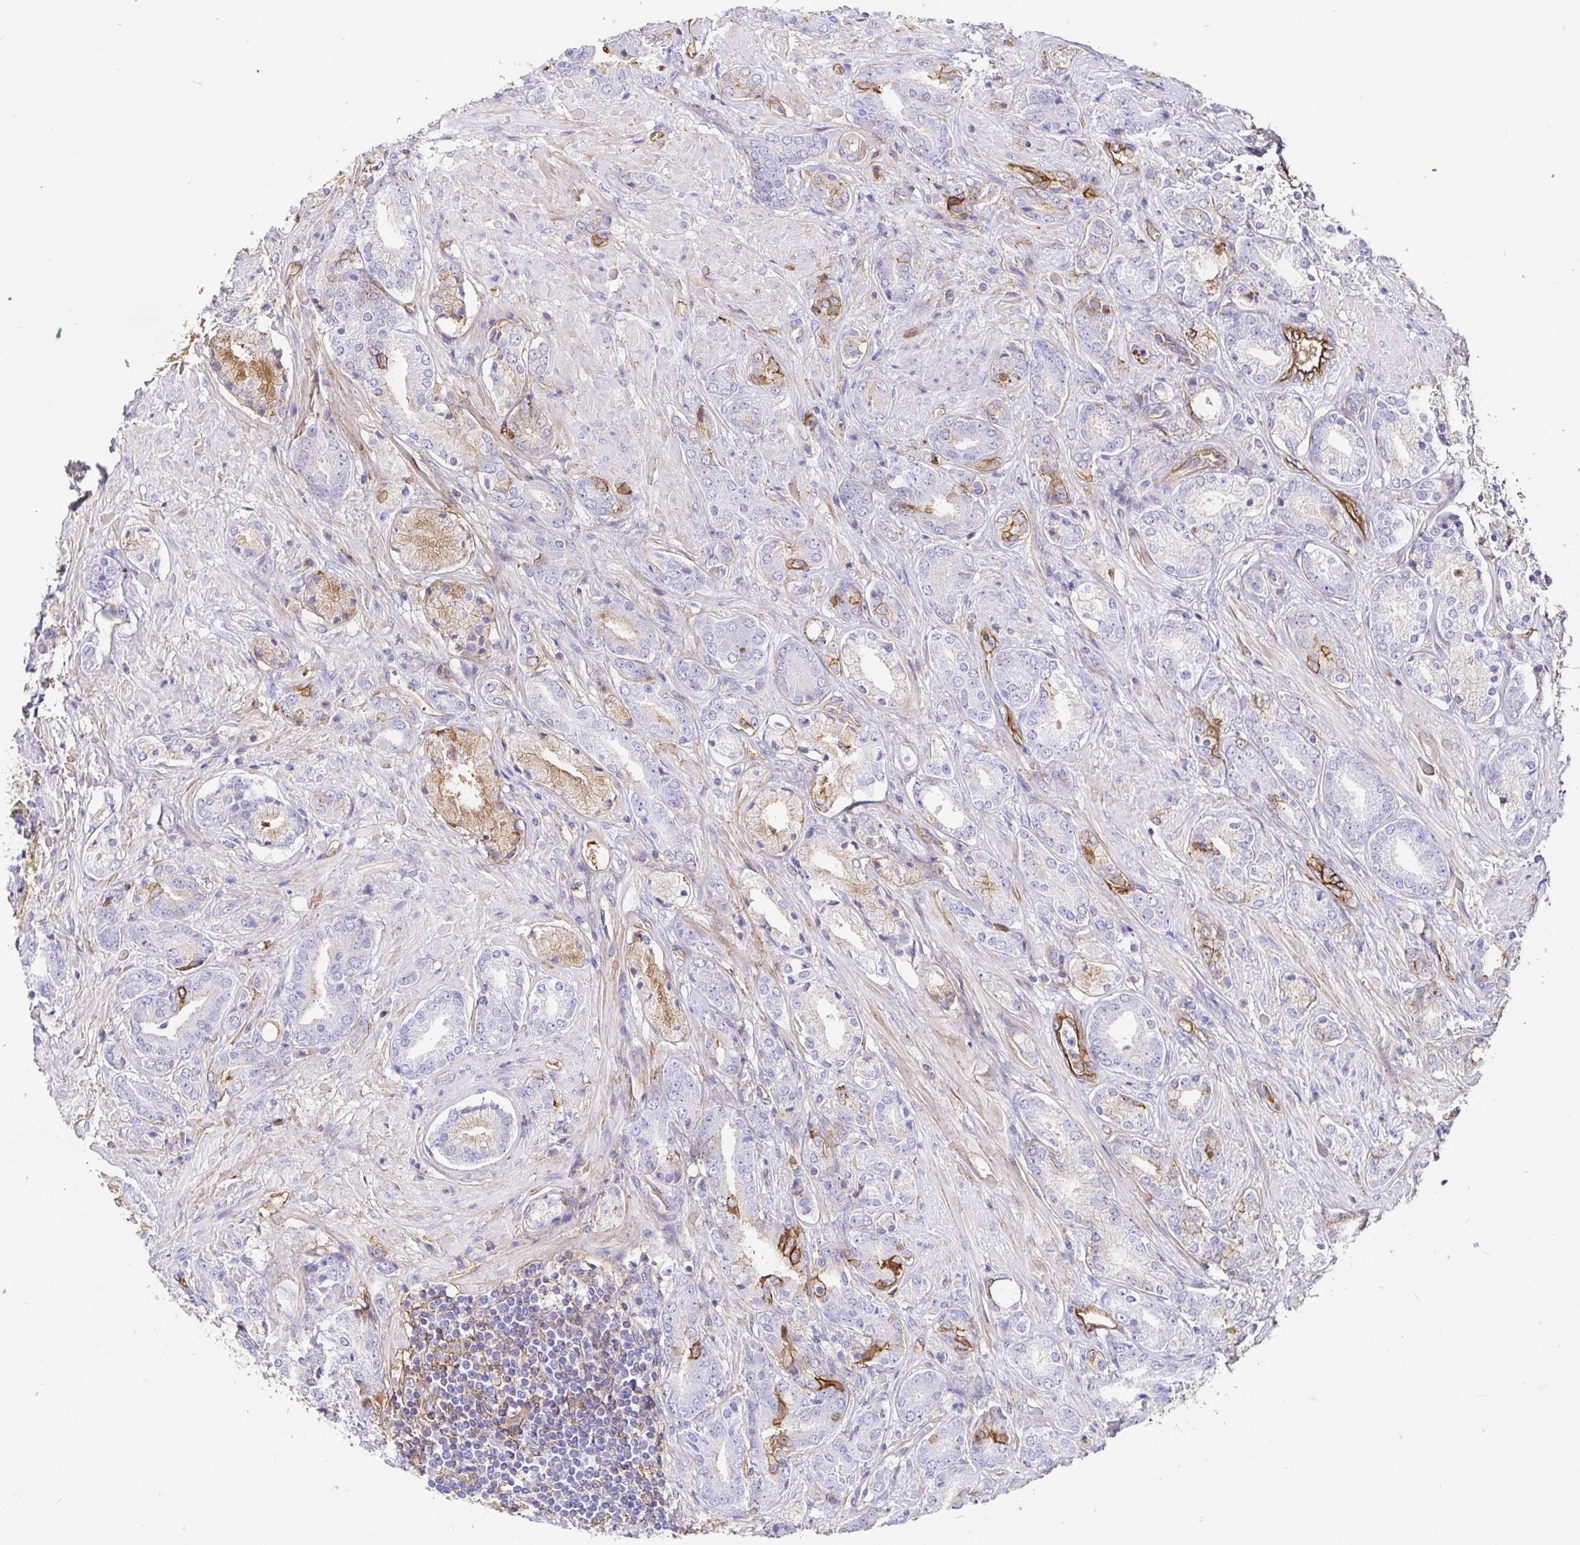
{"staining": {"intensity": "negative", "quantity": "none", "location": "none"}, "tissue": "prostate cancer", "cell_type": "Tumor cells", "image_type": "cancer", "snomed": [{"axis": "morphology", "description": "Adenocarcinoma, High grade"}, {"axis": "topography", "description": "Prostate"}], "caption": "The immunohistochemistry histopathology image has no significant staining in tumor cells of prostate adenocarcinoma (high-grade) tissue. The staining was performed using DAB to visualize the protein expression in brown, while the nuclei were stained in blue with hematoxylin (Magnification: 20x).", "gene": "ANXA2", "patient": {"sex": "male", "age": 56}}